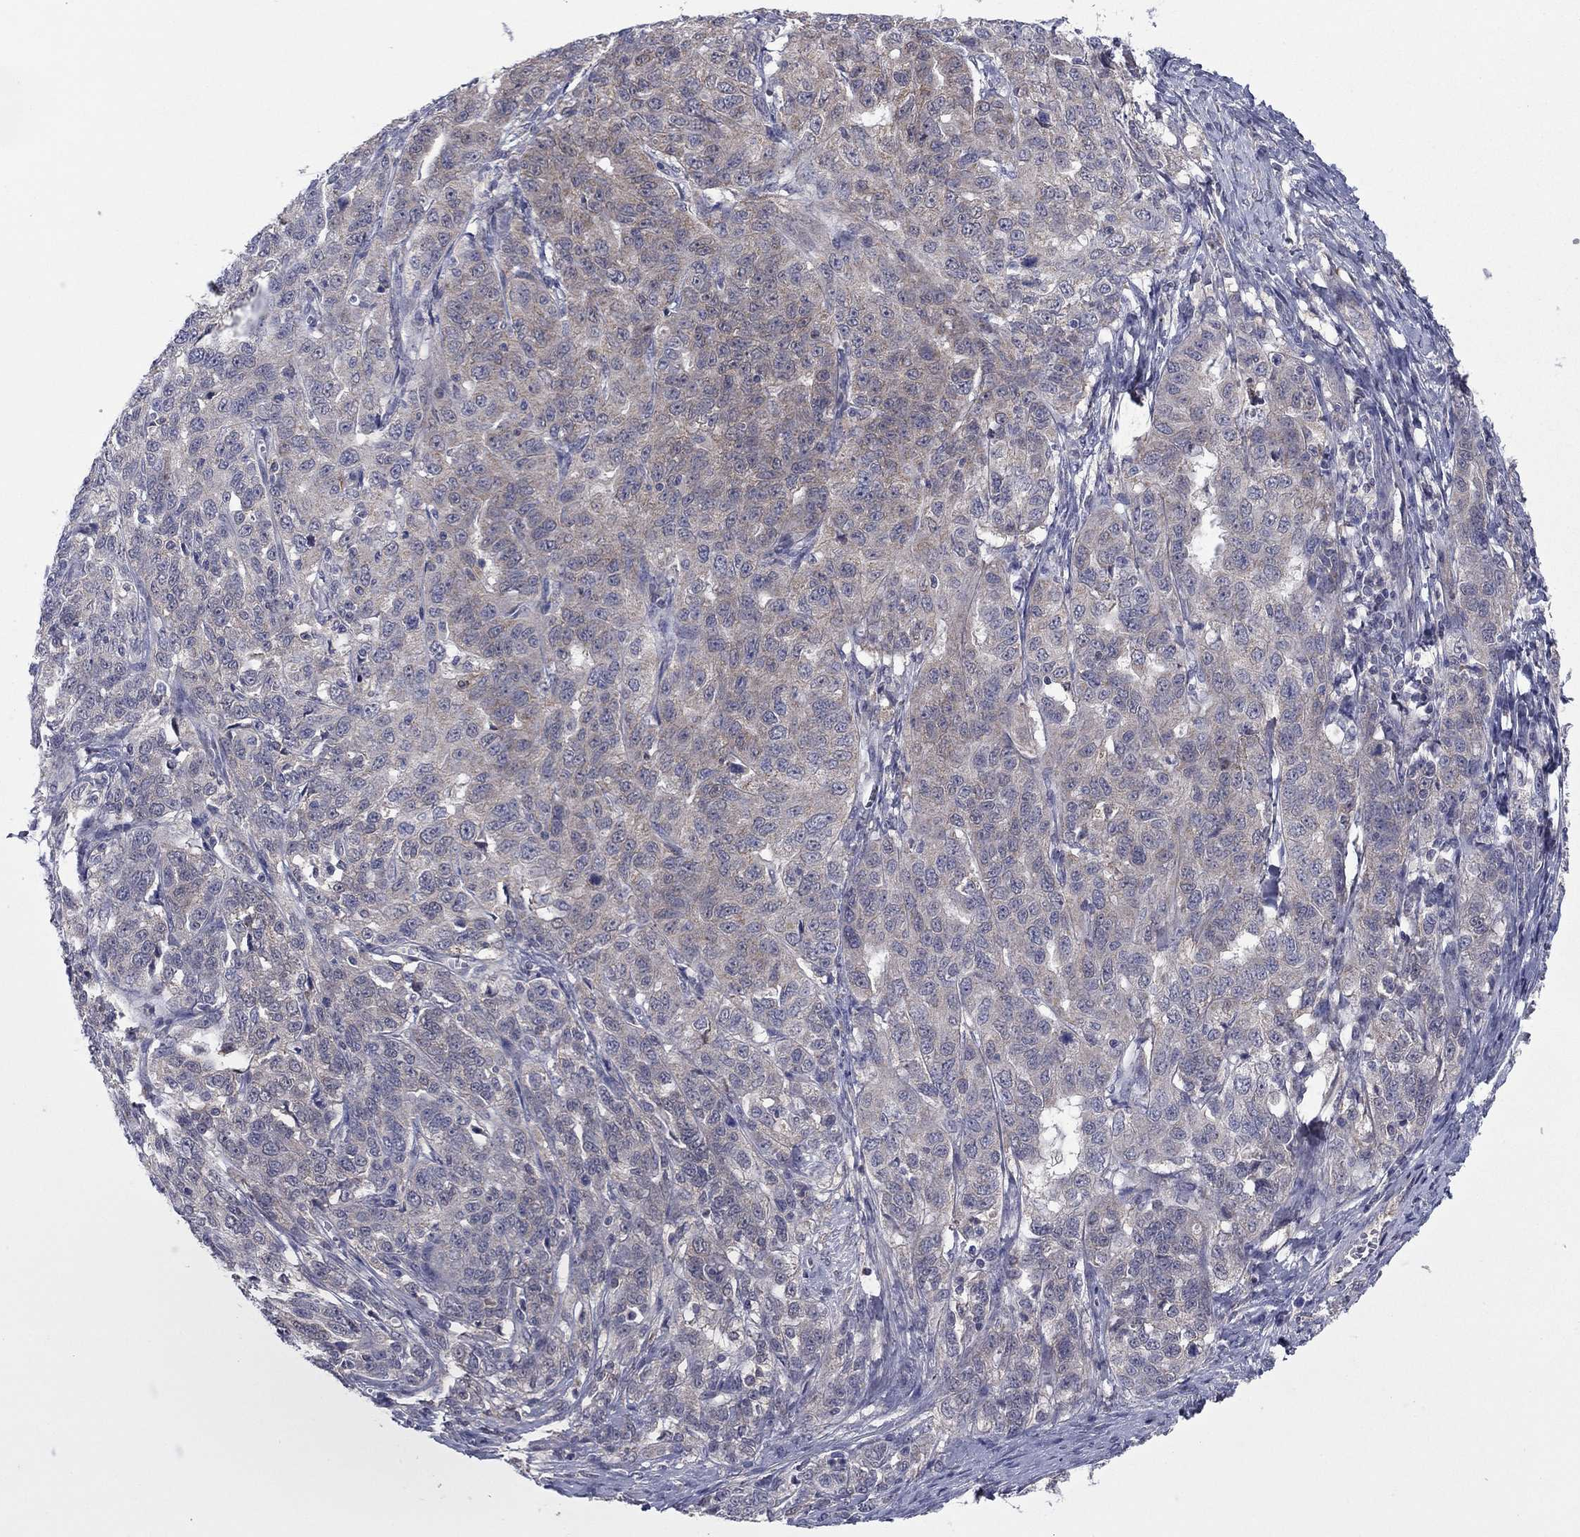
{"staining": {"intensity": "weak", "quantity": "<25%", "location": "cytoplasmic/membranous"}, "tissue": "ovarian cancer", "cell_type": "Tumor cells", "image_type": "cancer", "snomed": [{"axis": "morphology", "description": "Cystadenocarcinoma, serous, NOS"}, {"axis": "topography", "description": "Ovary"}], "caption": "Immunohistochemistry photomicrograph of ovarian serous cystadenocarcinoma stained for a protein (brown), which displays no expression in tumor cells. (Stains: DAB immunohistochemistry with hematoxylin counter stain, Microscopy: brightfield microscopy at high magnification).", "gene": "GRHPR", "patient": {"sex": "female", "age": 71}}